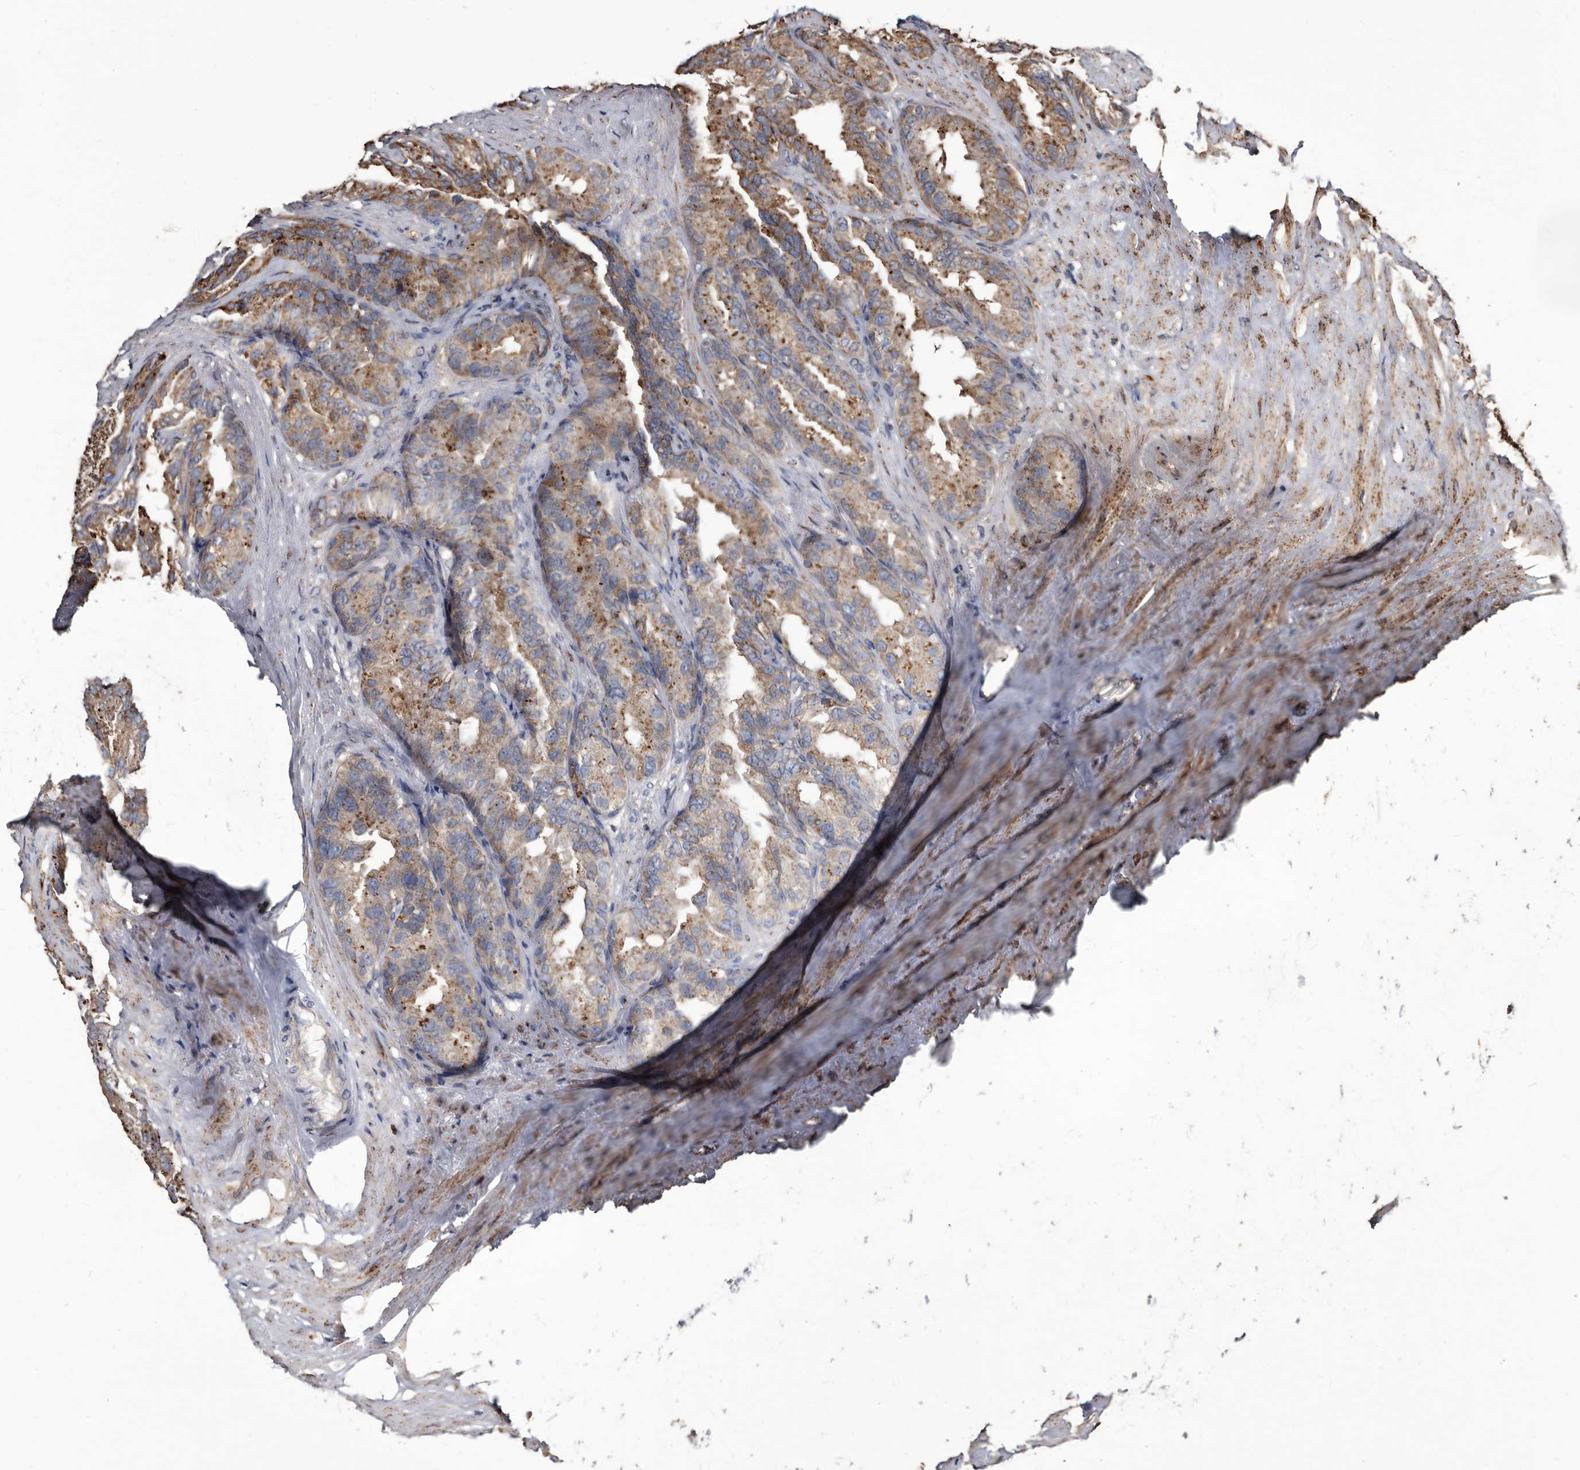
{"staining": {"intensity": "moderate", "quantity": ">75%", "location": "cytoplasmic/membranous"}, "tissue": "seminal vesicle", "cell_type": "Glandular cells", "image_type": "normal", "snomed": [{"axis": "morphology", "description": "Normal tissue, NOS"}, {"axis": "topography", "description": "Seminal veicle"}], "caption": "High-power microscopy captured an immunohistochemistry photomicrograph of benign seminal vesicle, revealing moderate cytoplasmic/membranous expression in approximately >75% of glandular cells. Using DAB (3,3'-diaminobenzidine) (brown) and hematoxylin (blue) stains, captured at high magnification using brightfield microscopy.", "gene": "CTSA", "patient": {"sex": "male", "age": 80}}